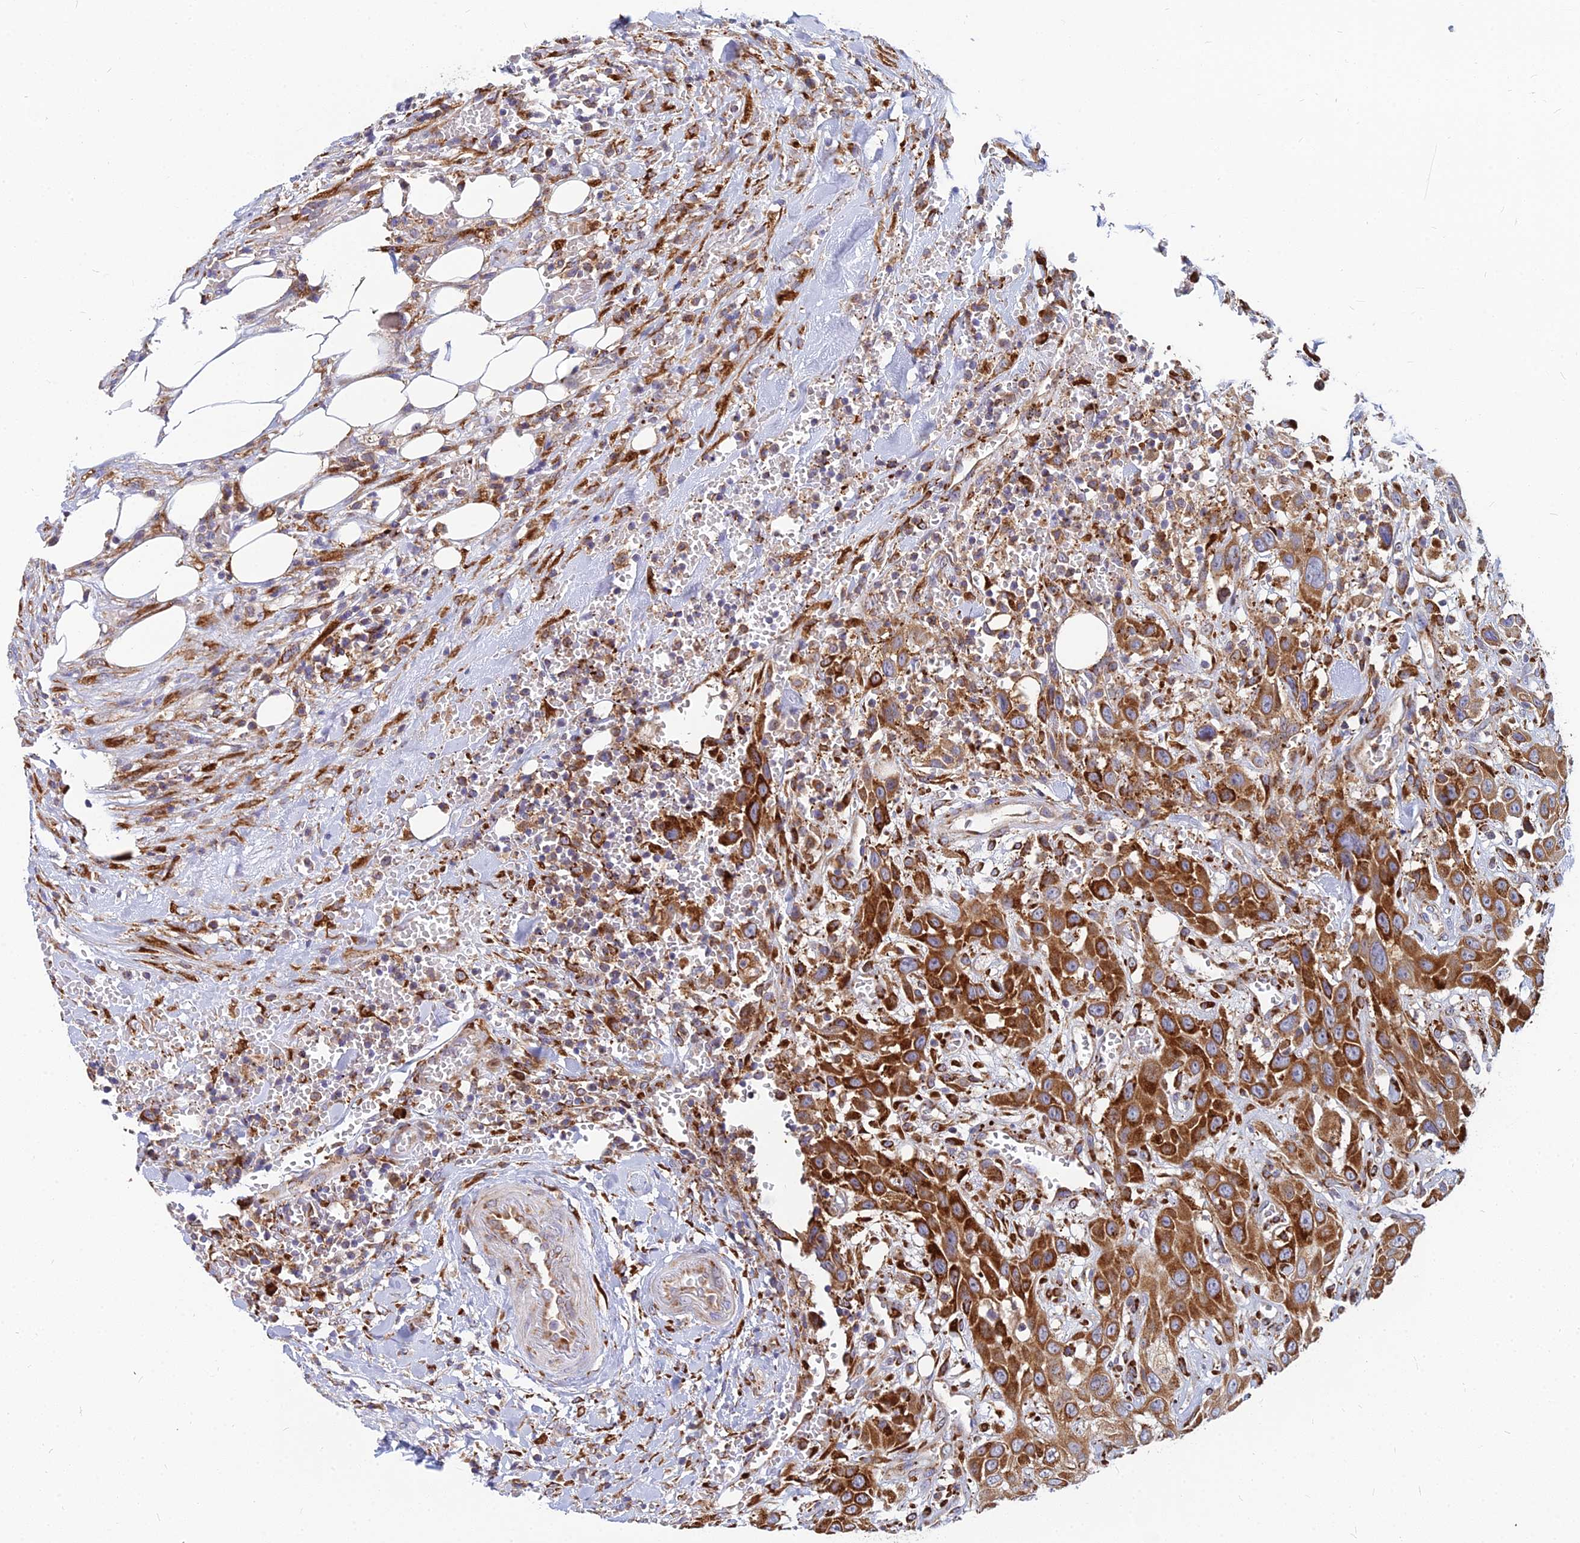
{"staining": {"intensity": "strong", "quantity": ">75%", "location": "cytoplasmic/membranous"}, "tissue": "head and neck cancer", "cell_type": "Tumor cells", "image_type": "cancer", "snomed": [{"axis": "morphology", "description": "Squamous cell carcinoma, NOS"}, {"axis": "topography", "description": "Head-Neck"}], "caption": "The histopathology image reveals staining of squamous cell carcinoma (head and neck), revealing strong cytoplasmic/membranous protein staining (brown color) within tumor cells.", "gene": "CCT6B", "patient": {"sex": "male", "age": 81}}